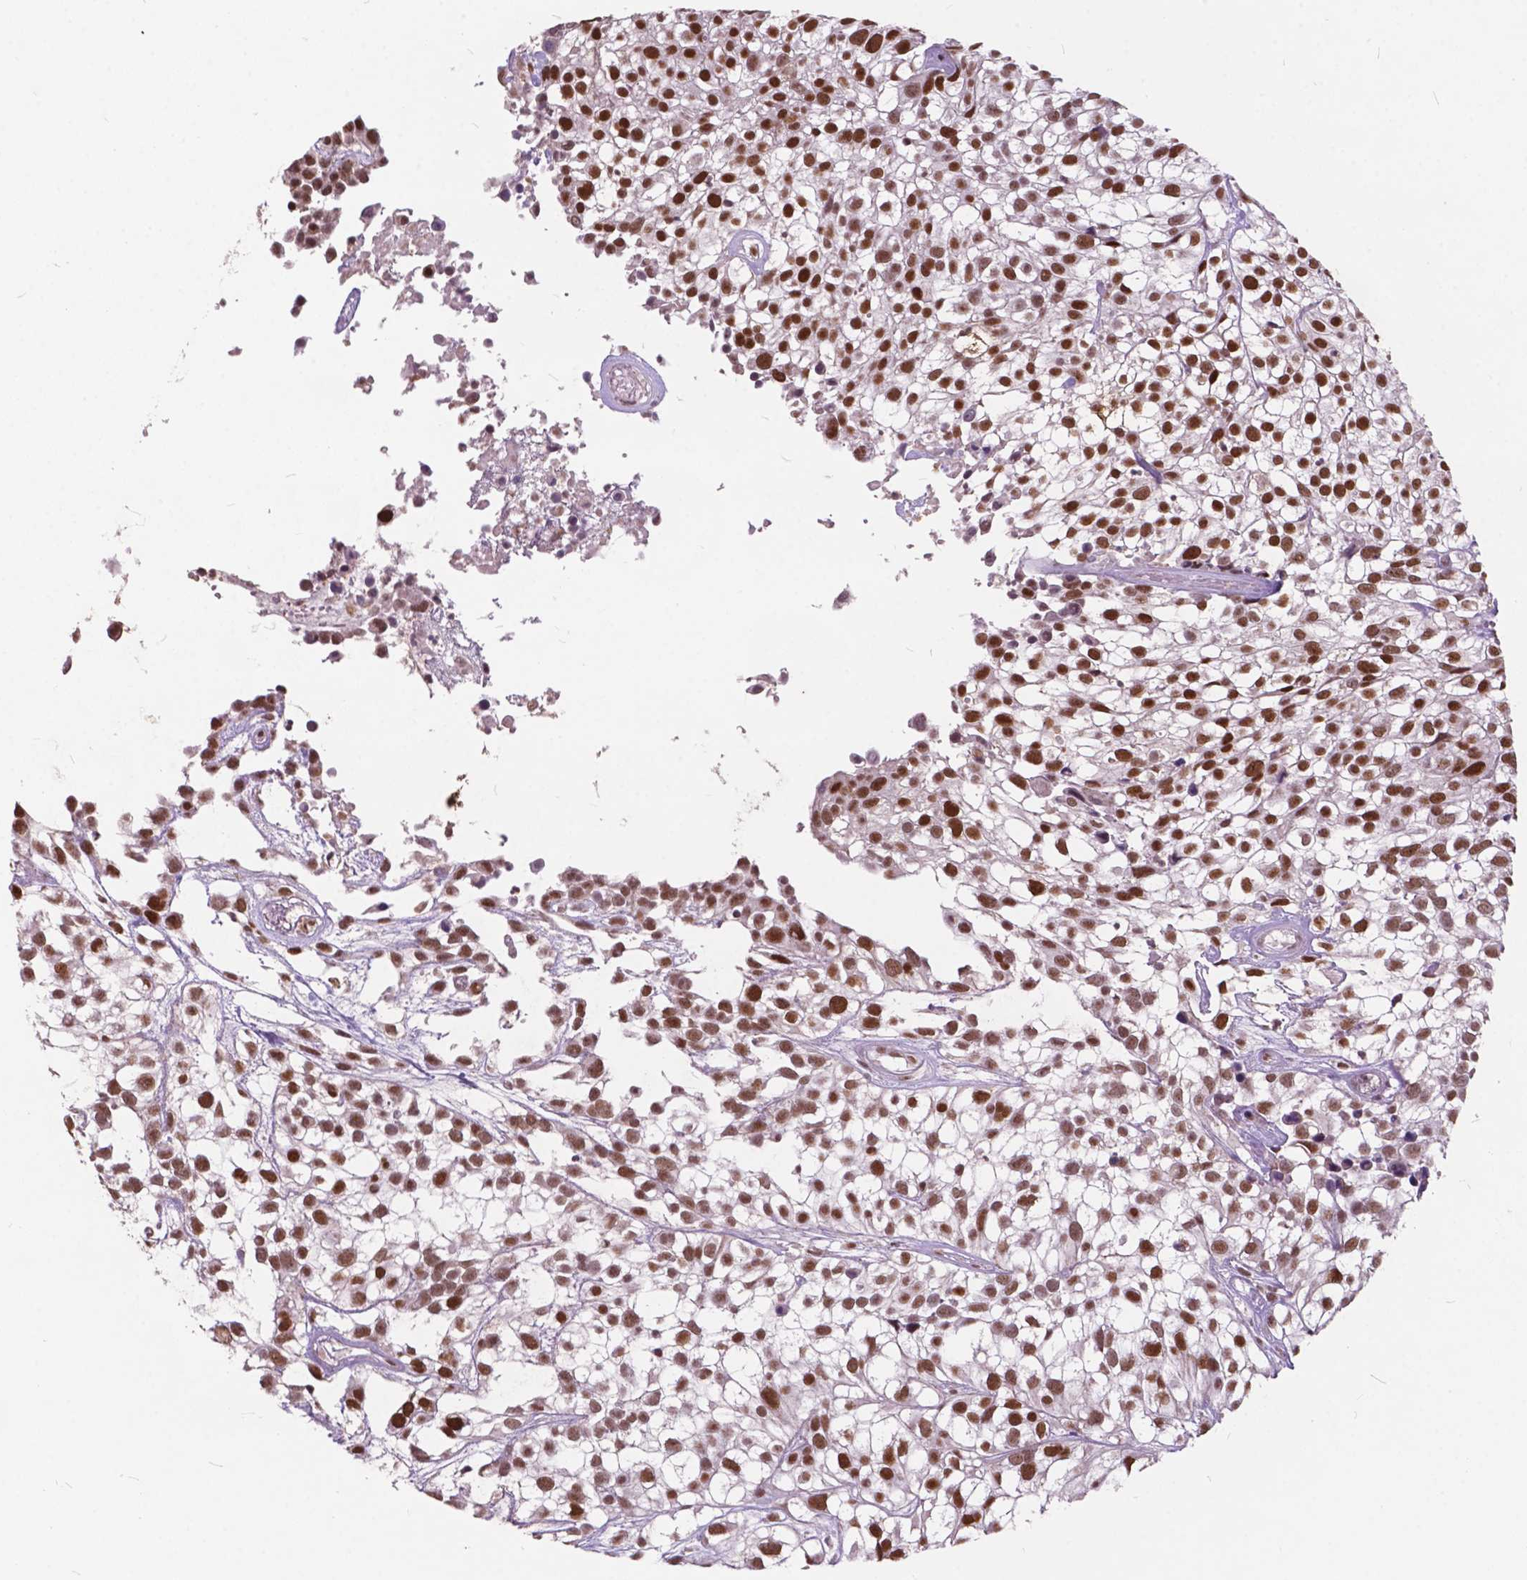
{"staining": {"intensity": "strong", "quantity": ">75%", "location": "nuclear"}, "tissue": "urothelial cancer", "cell_type": "Tumor cells", "image_type": "cancer", "snomed": [{"axis": "morphology", "description": "Urothelial carcinoma, High grade"}, {"axis": "topography", "description": "Urinary bladder"}], "caption": "Human urothelial cancer stained with a protein marker reveals strong staining in tumor cells.", "gene": "MSH2", "patient": {"sex": "male", "age": 56}}